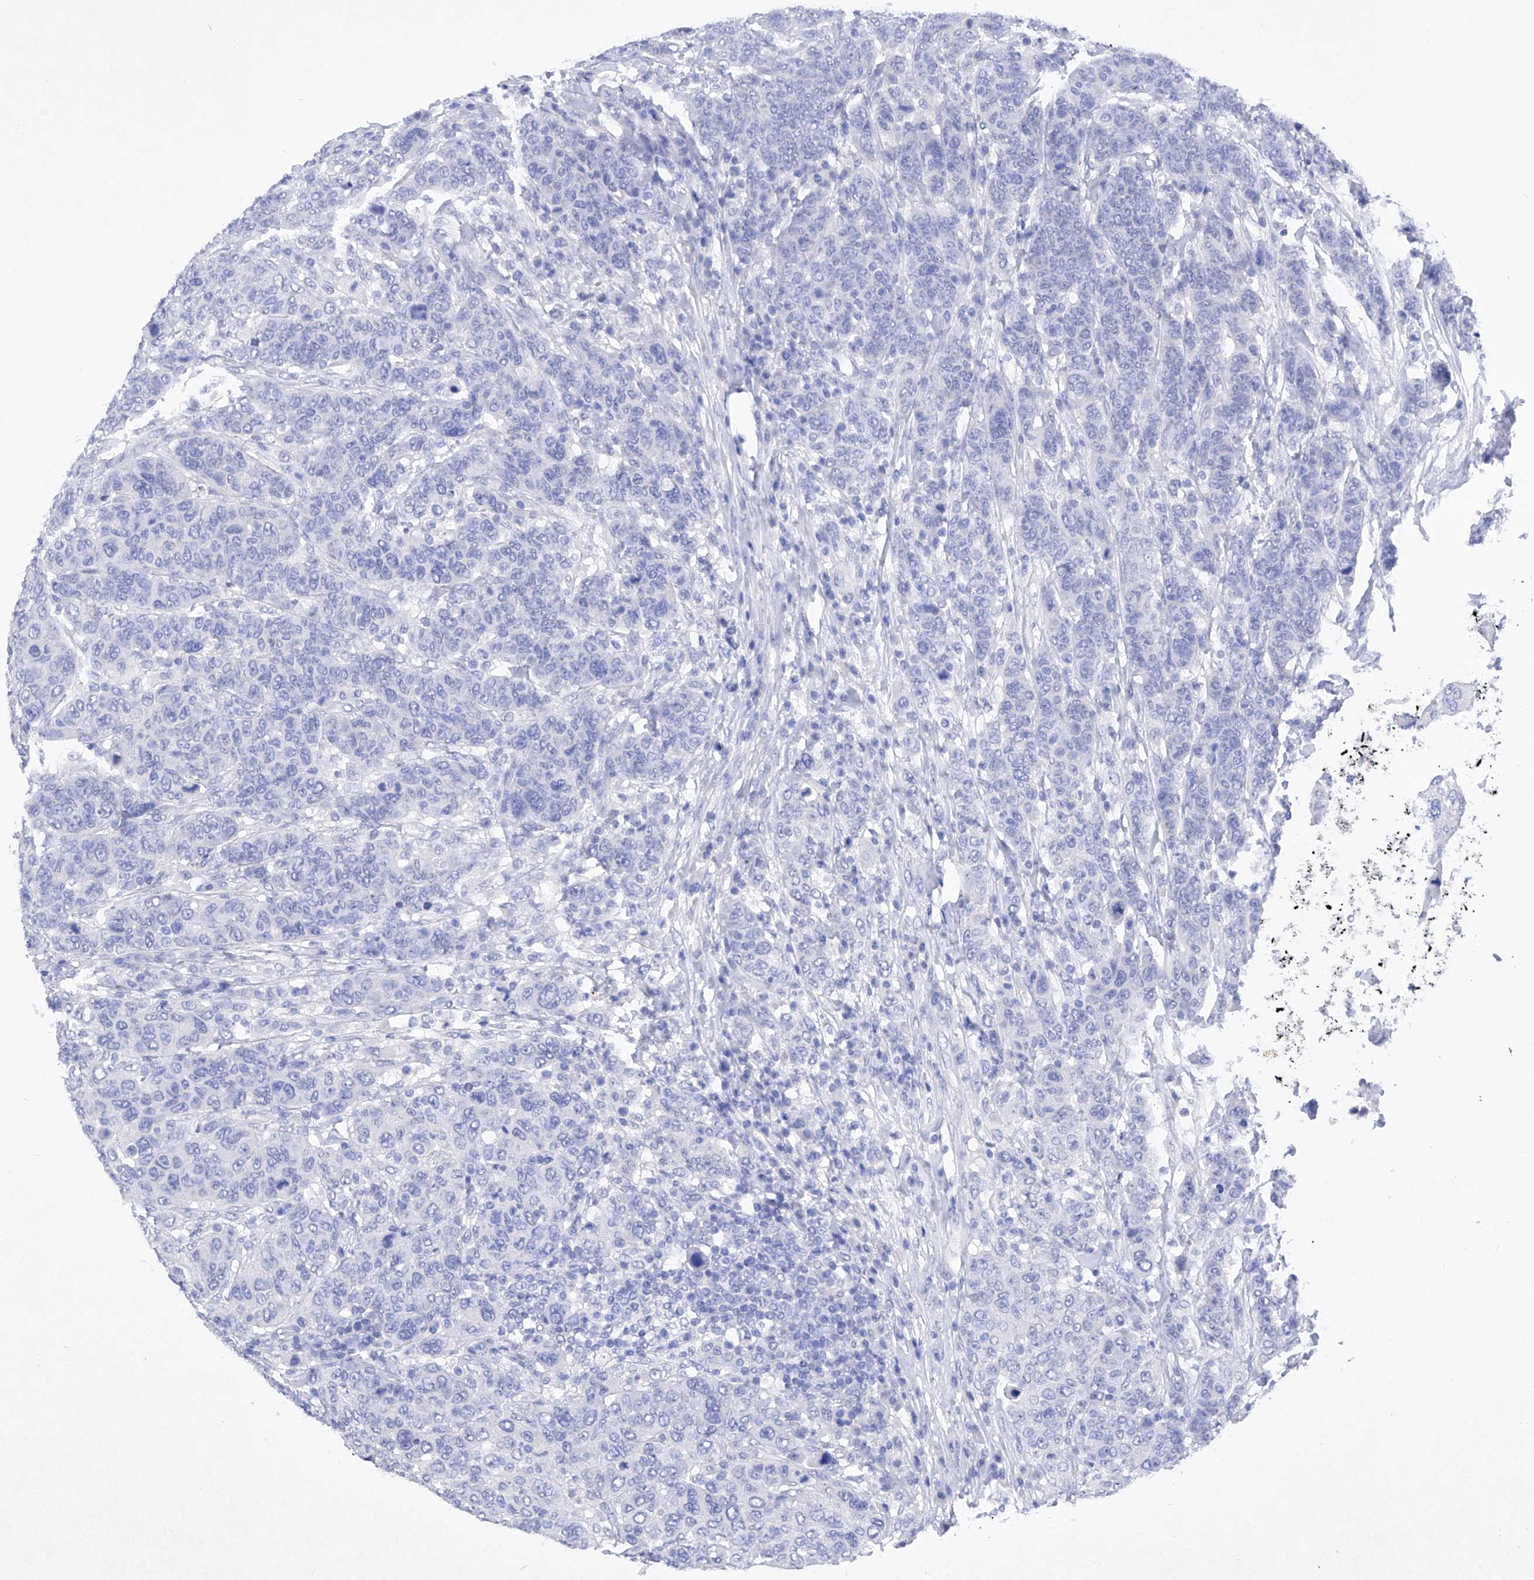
{"staining": {"intensity": "negative", "quantity": "none", "location": "none"}, "tissue": "breast cancer", "cell_type": "Tumor cells", "image_type": "cancer", "snomed": [{"axis": "morphology", "description": "Duct carcinoma"}, {"axis": "topography", "description": "Breast"}], "caption": "Immunohistochemical staining of human infiltrating ductal carcinoma (breast) exhibits no significant expression in tumor cells. (DAB immunohistochemistry, high magnification).", "gene": "BARX2", "patient": {"sex": "female", "age": 37}}